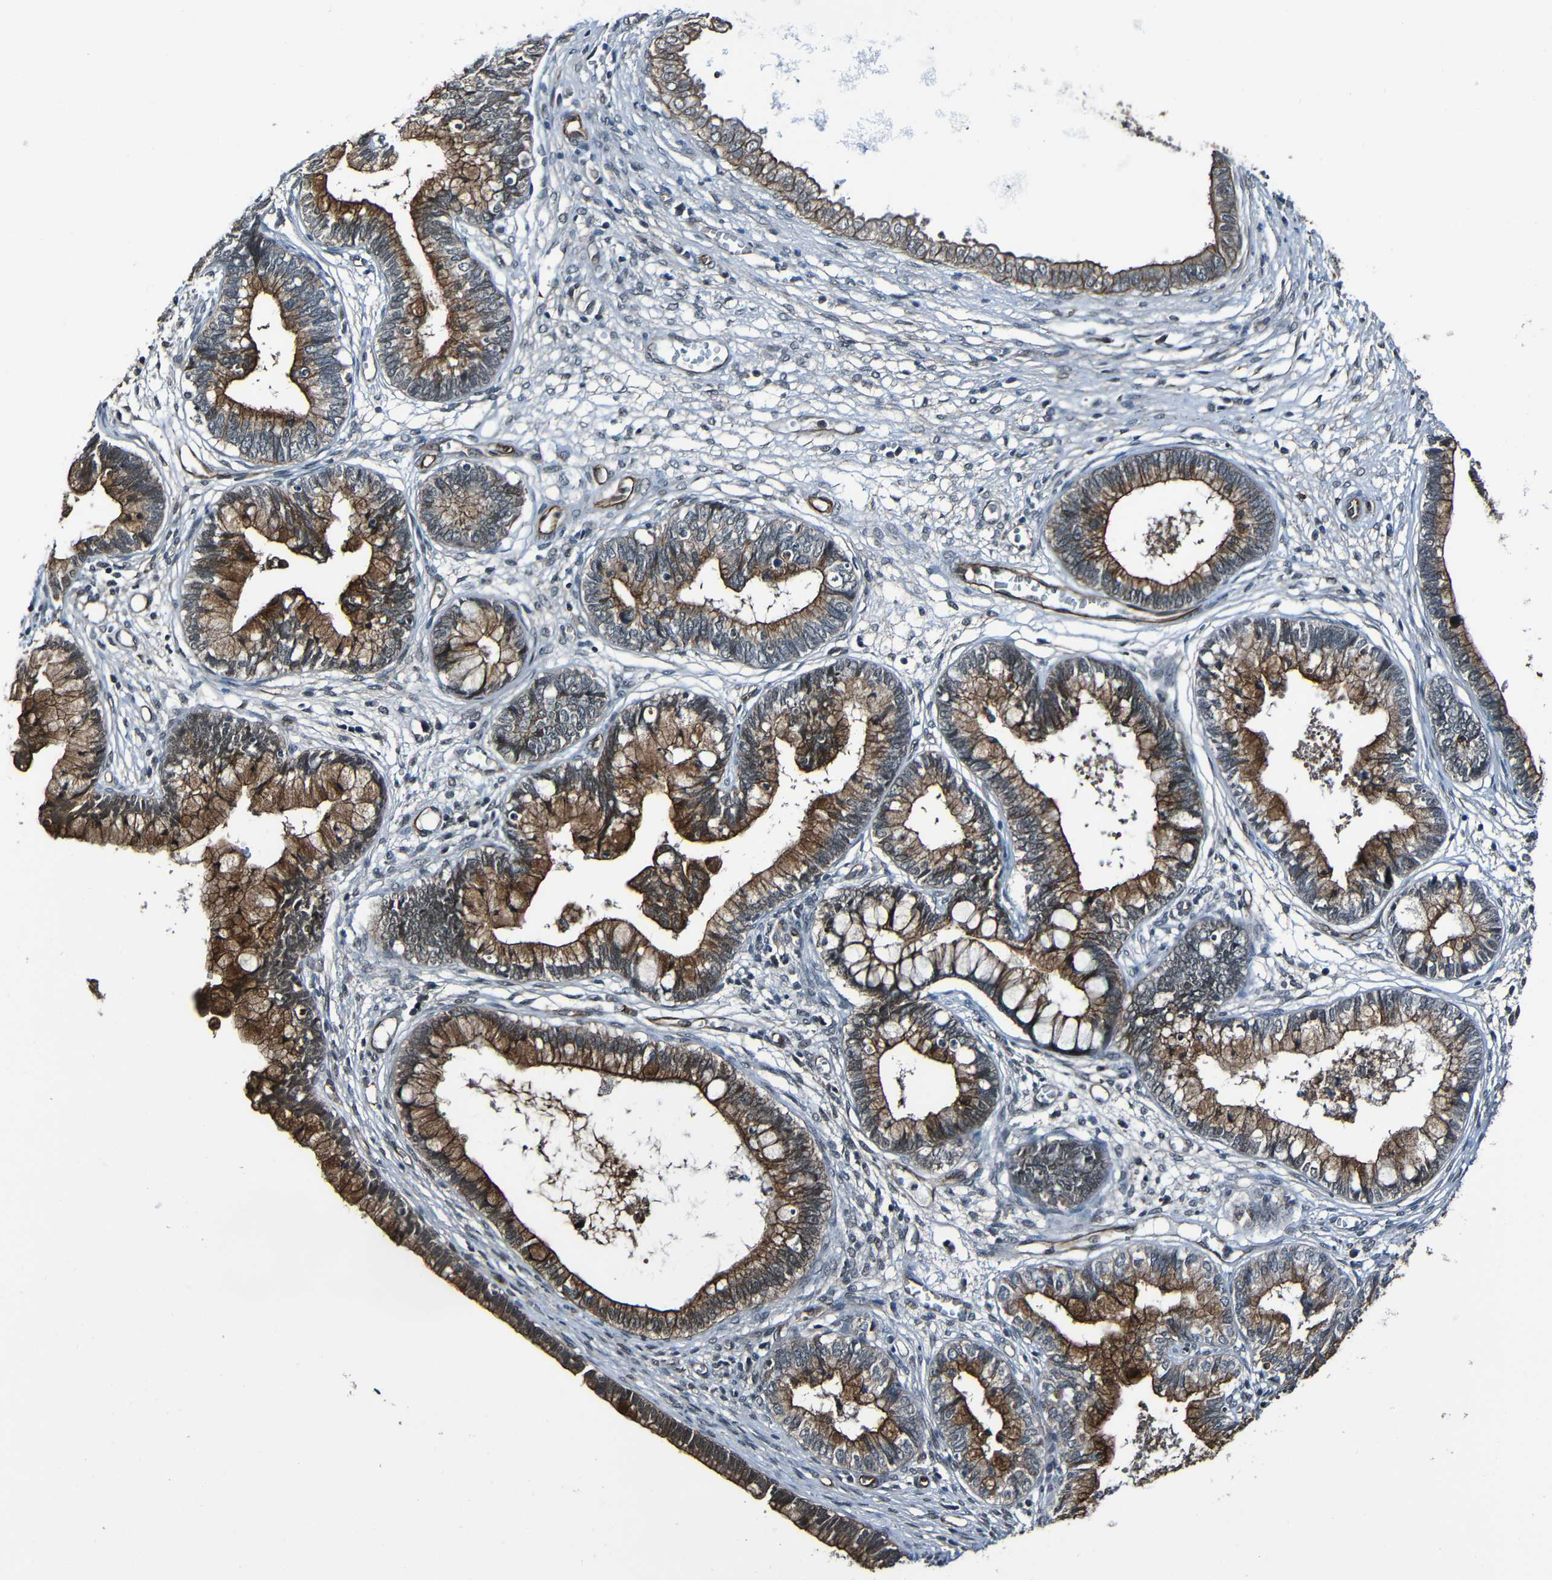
{"staining": {"intensity": "strong", "quantity": ">75%", "location": "cytoplasmic/membranous"}, "tissue": "cervical cancer", "cell_type": "Tumor cells", "image_type": "cancer", "snomed": [{"axis": "morphology", "description": "Adenocarcinoma, NOS"}, {"axis": "topography", "description": "Cervix"}], "caption": "The image exhibits staining of cervical cancer, revealing strong cytoplasmic/membranous protein staining (brown color) within tumor cells.", "gene": "LGR5", "patient": {"sex": "female", "age": 44}}